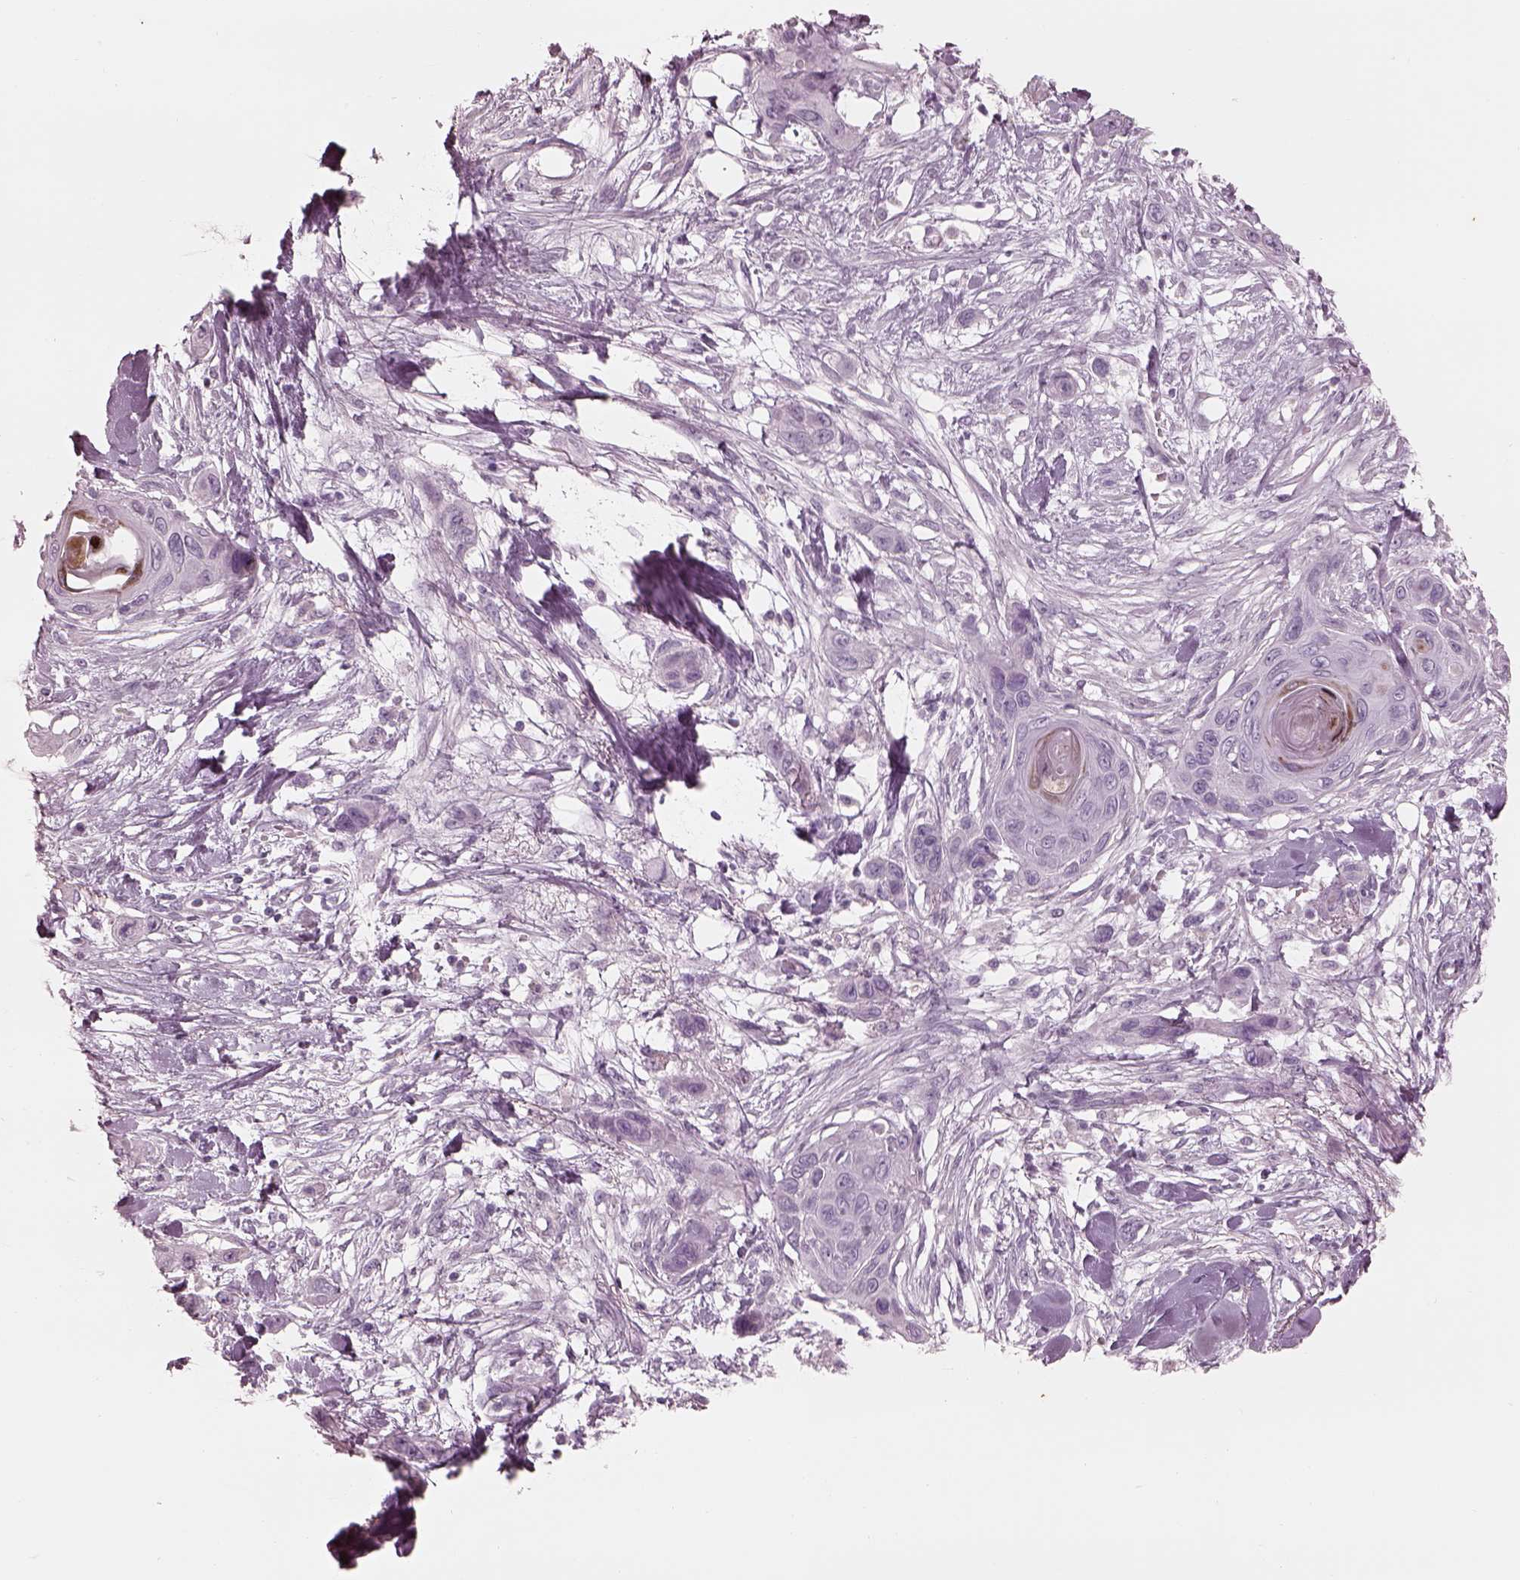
{"staining": {"intensity": "negative", "quantity": "none", "location": "none"}, "tissue": "skin cancer", "cell_type": "Tumor cells", "image_type": "cancer", "snomed": [{"axis": "morphology", "description": "Squamous cell carcinoma, NOS"}, {"axis": "topography", "description": "Skin"}], "caption": "Immunohistochemistry (IHC) image of neoplastic tissue: human skin squamous cell carcinoma stained with DAB (3,3'-diaminobenzidine) displays no significant protein expression in tumor cells.", "gene": "RSPH9", "patient": {"sex": "male", "age": 79}}